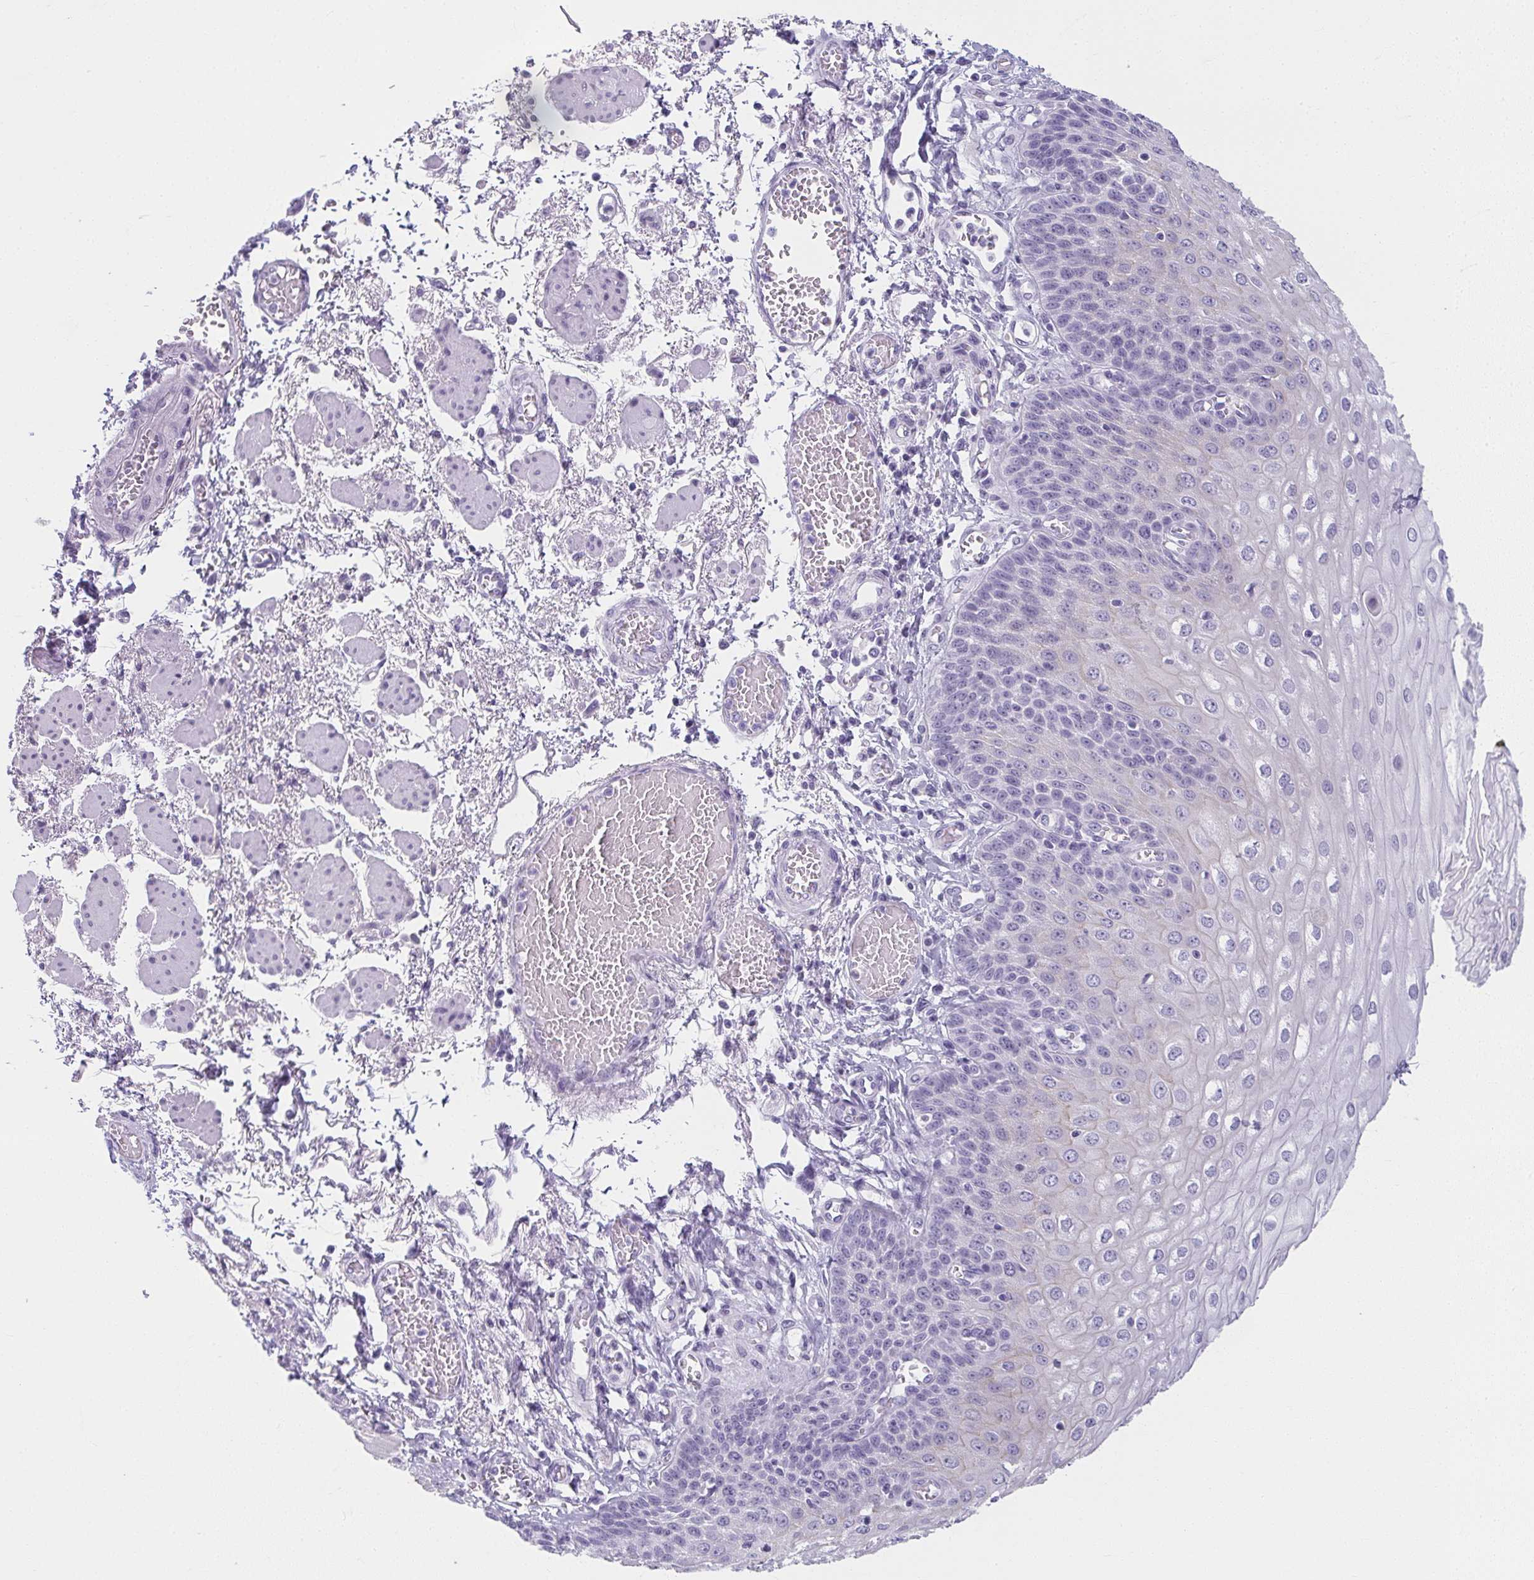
{"staining": {"intensity": "negative", "quantity": "none", "location": "none"}, "tissue": "esophagus", "cell_type": "Squamous epithelial cells", "image_type": "normal", "snomed": [{"axis": "morphology", "description": "Normal tissue, NOS"}, {"axis": "morphology", "description": "Adenocarcinoma, NOS"}, {"axis": "topography", "description": "Esophagus"}], "caption": "This photomicrograph is of normal esophagus stained with immunohistochemistry (IHC) to label a protein in brown with the nuclei are counter-stained blue. There is no expression in squamous epithelial cells.", "gene": "MOBP", "patient": {"sex": "male", "age": 81}}